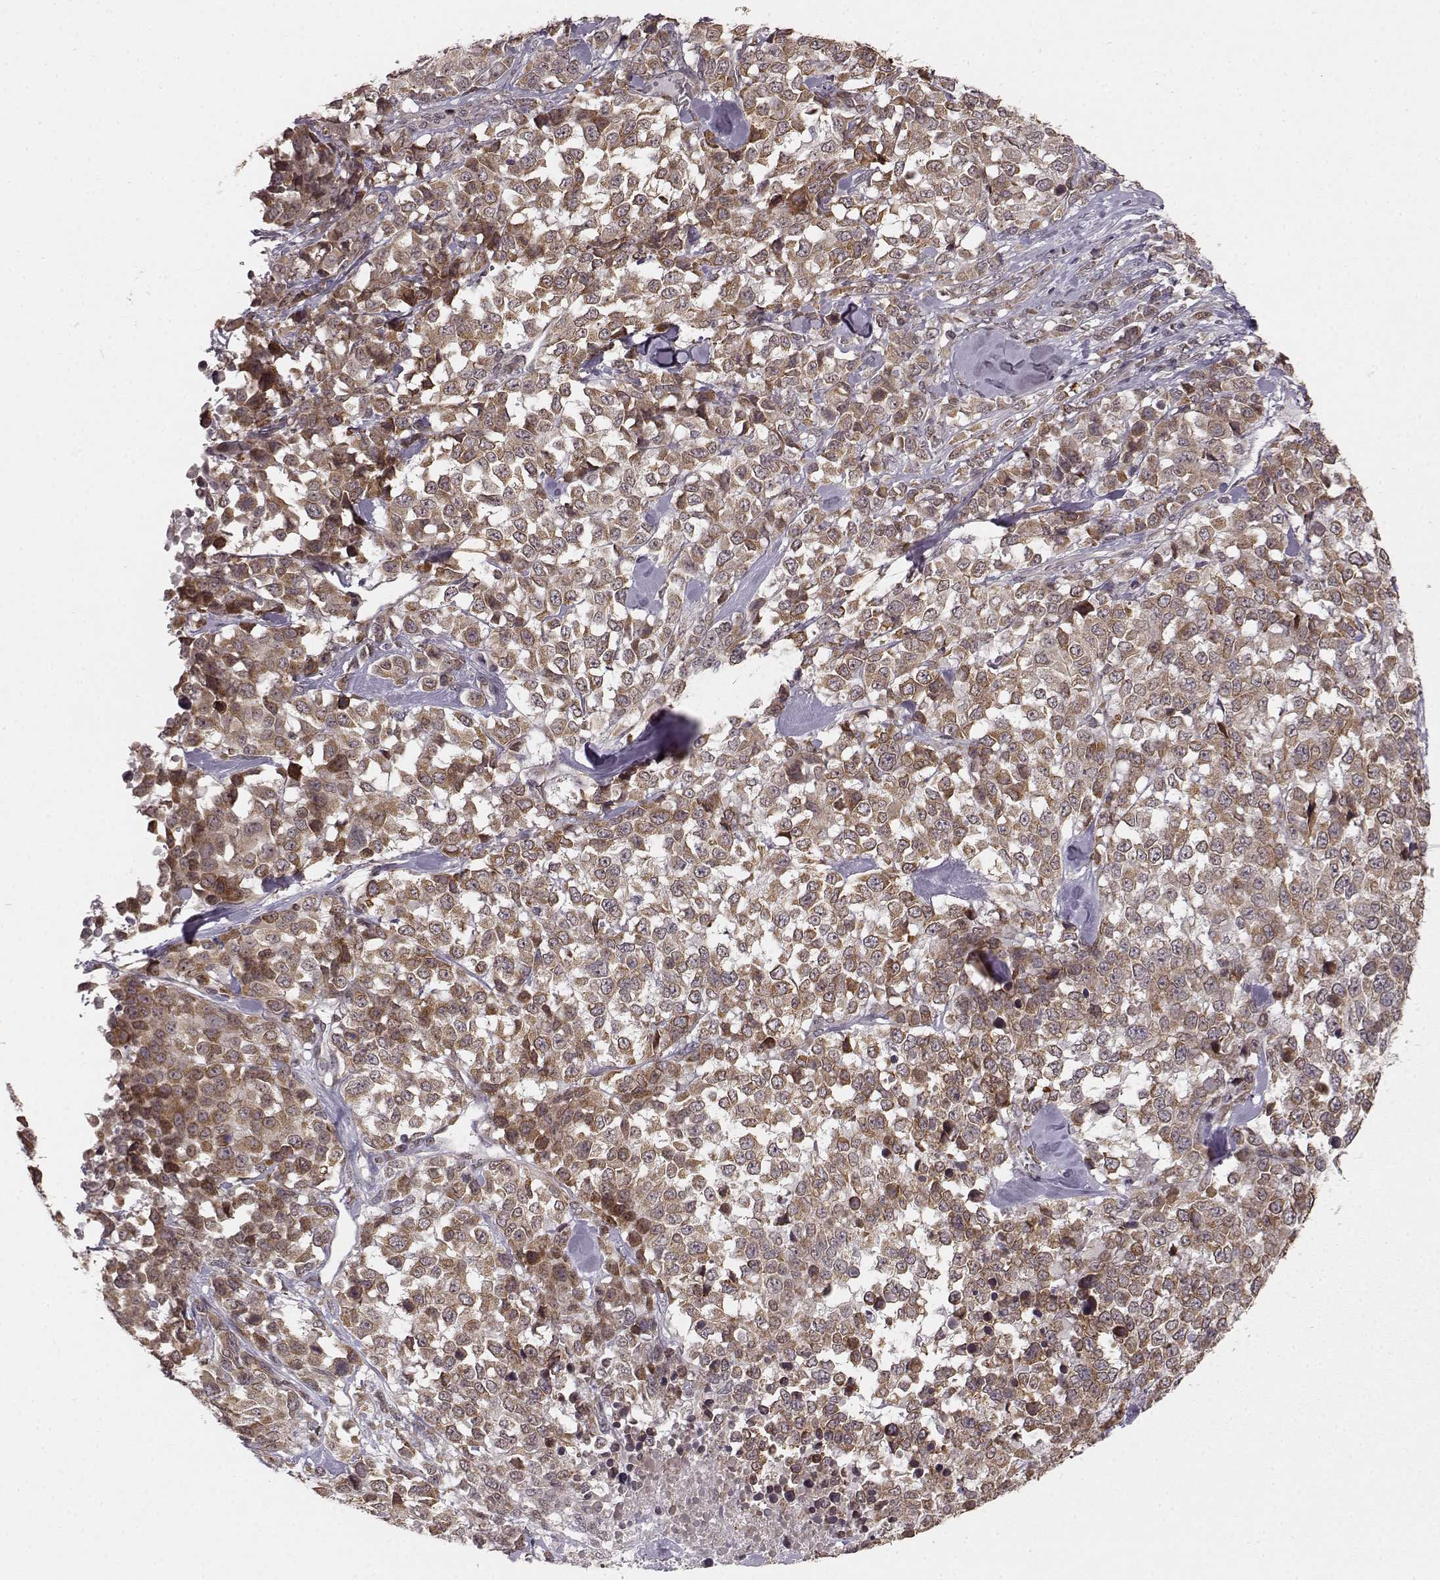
{"staining": {"intensity": "moderate", "quantity": ">75%", "location": "cytoplasmic/membranous"}, "tissue": "melanoma", "cell_type": "Tumor cells", "image_type": "cancer", "snomed": [{"axis": "morphology", "description": "Malignant melanoma, Metastatic site"}, {"axis": "topography", "description": "Skin"}], "caption": "IHC histopathology image of human melanoma stained for a protein (brown), which exhibits medium levels of moderate cytoplasmic/membranous expression in about >75% of tumor cells.", "gene": "ELOVL5", "patient": {"sex": "male", "age": 84}}